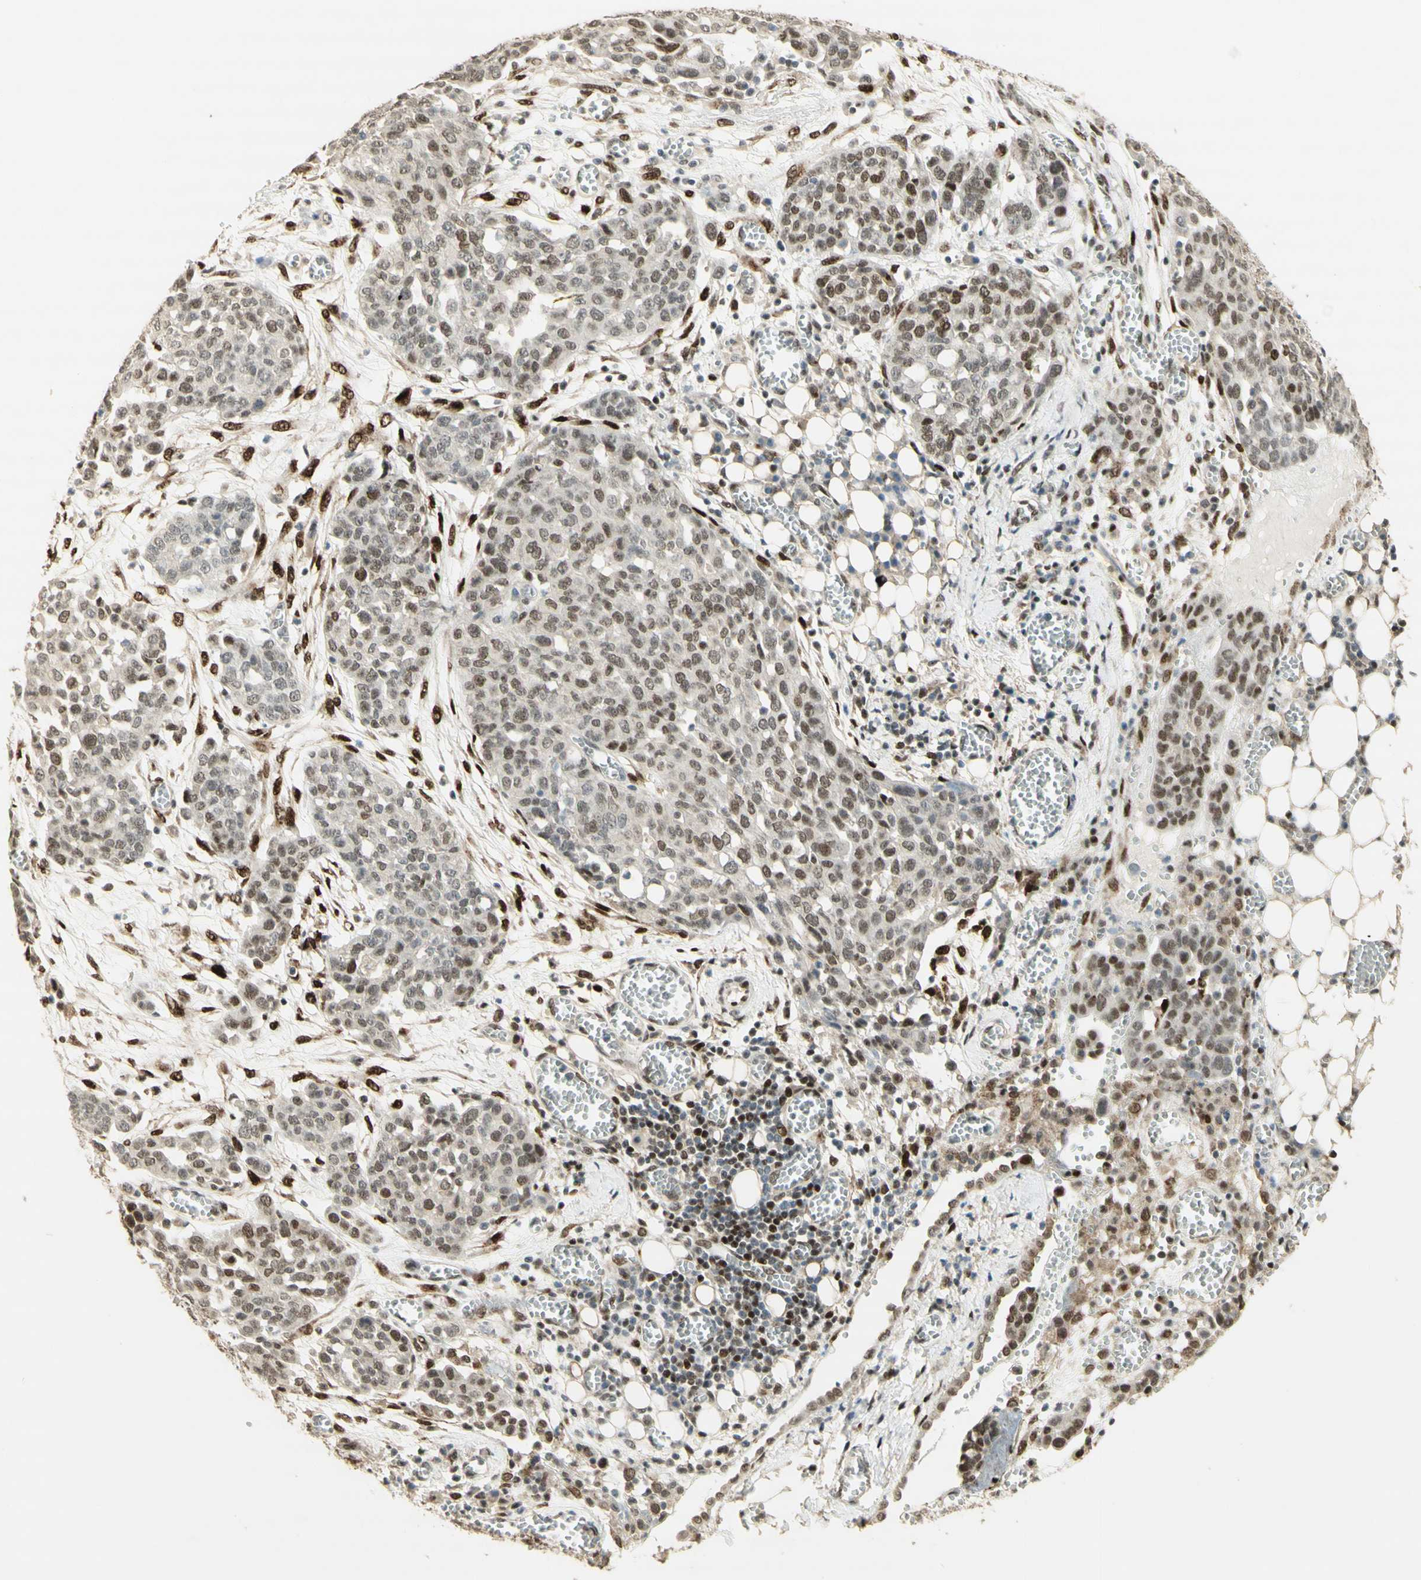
{"staining": {"intensity": "moderate", "quantity": "25%-75%", "location": "nuclear"}, "tissue": "ovarian cancer", "cell_type": "Tumor cells", "image_type": "cancer", "snomed": [{"axis": "morphology", "description": "Cystadenocarcinoma, serous, NOS"}, {"axis": "topography", "description": "Soft tissue"}, {"axis": "topography", "description": "Ovary"}], "caption": "Immunohistochemical staining of ovarian cancer (serous cystadenocarcinoma) shows moderate nuclear protein positivity in about 25%-75% of tumor cells.", "gene": "FOXP1", "patient": {"sex": "female", "age": 57}}